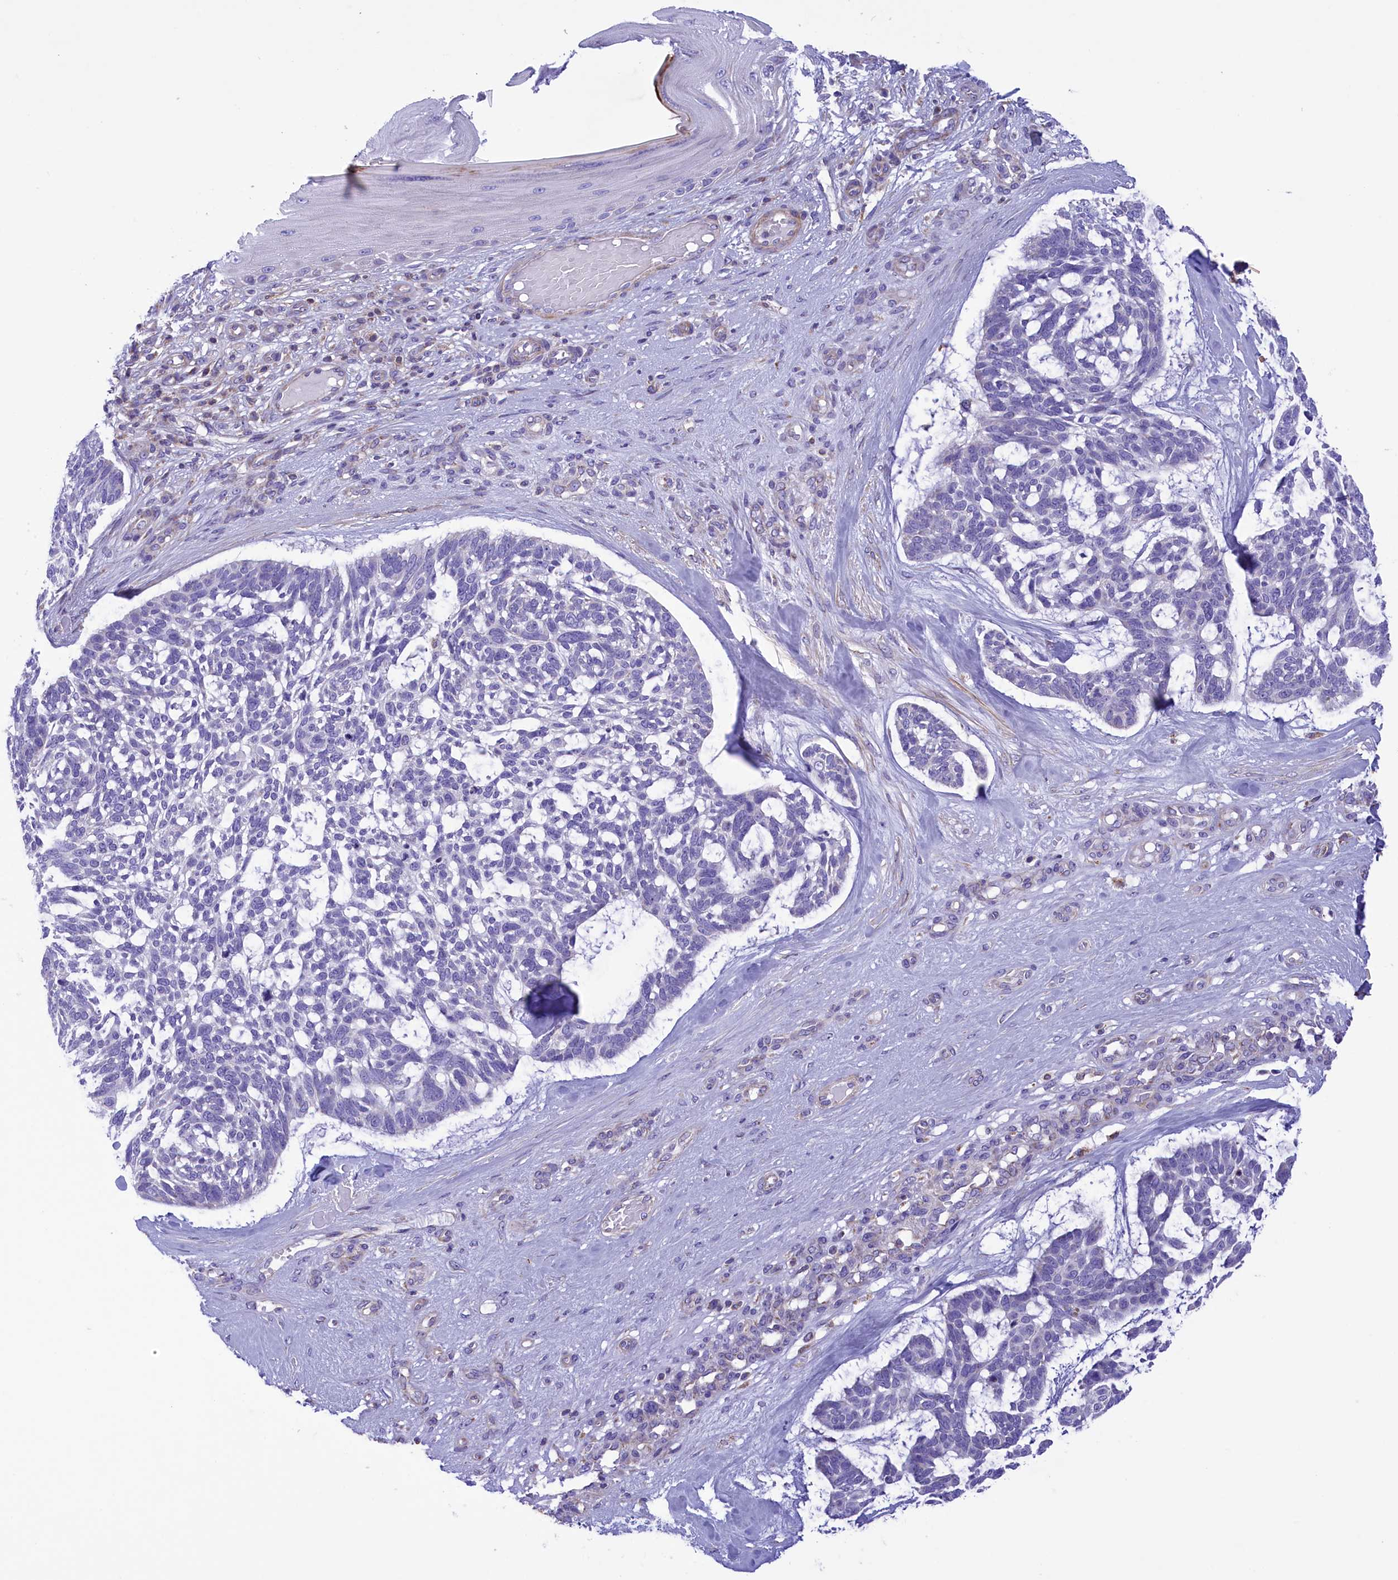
{"staining": {"intensity": "negative", "quantity": "none", "location": "none"}, "tissue": "skin cancer", "cell_type": "Tumor cells", "image_type": "cancer", "snomed": [{"axis": "morphology", "description": "Basal cell carcinoma"}, {"axis": "topography", "description": "Skin"}], "caption": "High power microscopy photomicrograph of an immunohistochemistry (IHC) photomicrograph of skin cancer (basal cell carcinoma), revealing no significant positivity in tumor cells.", "gene": "CORO7-PAM16", "patient": {"sex": "male", "age": 88}}